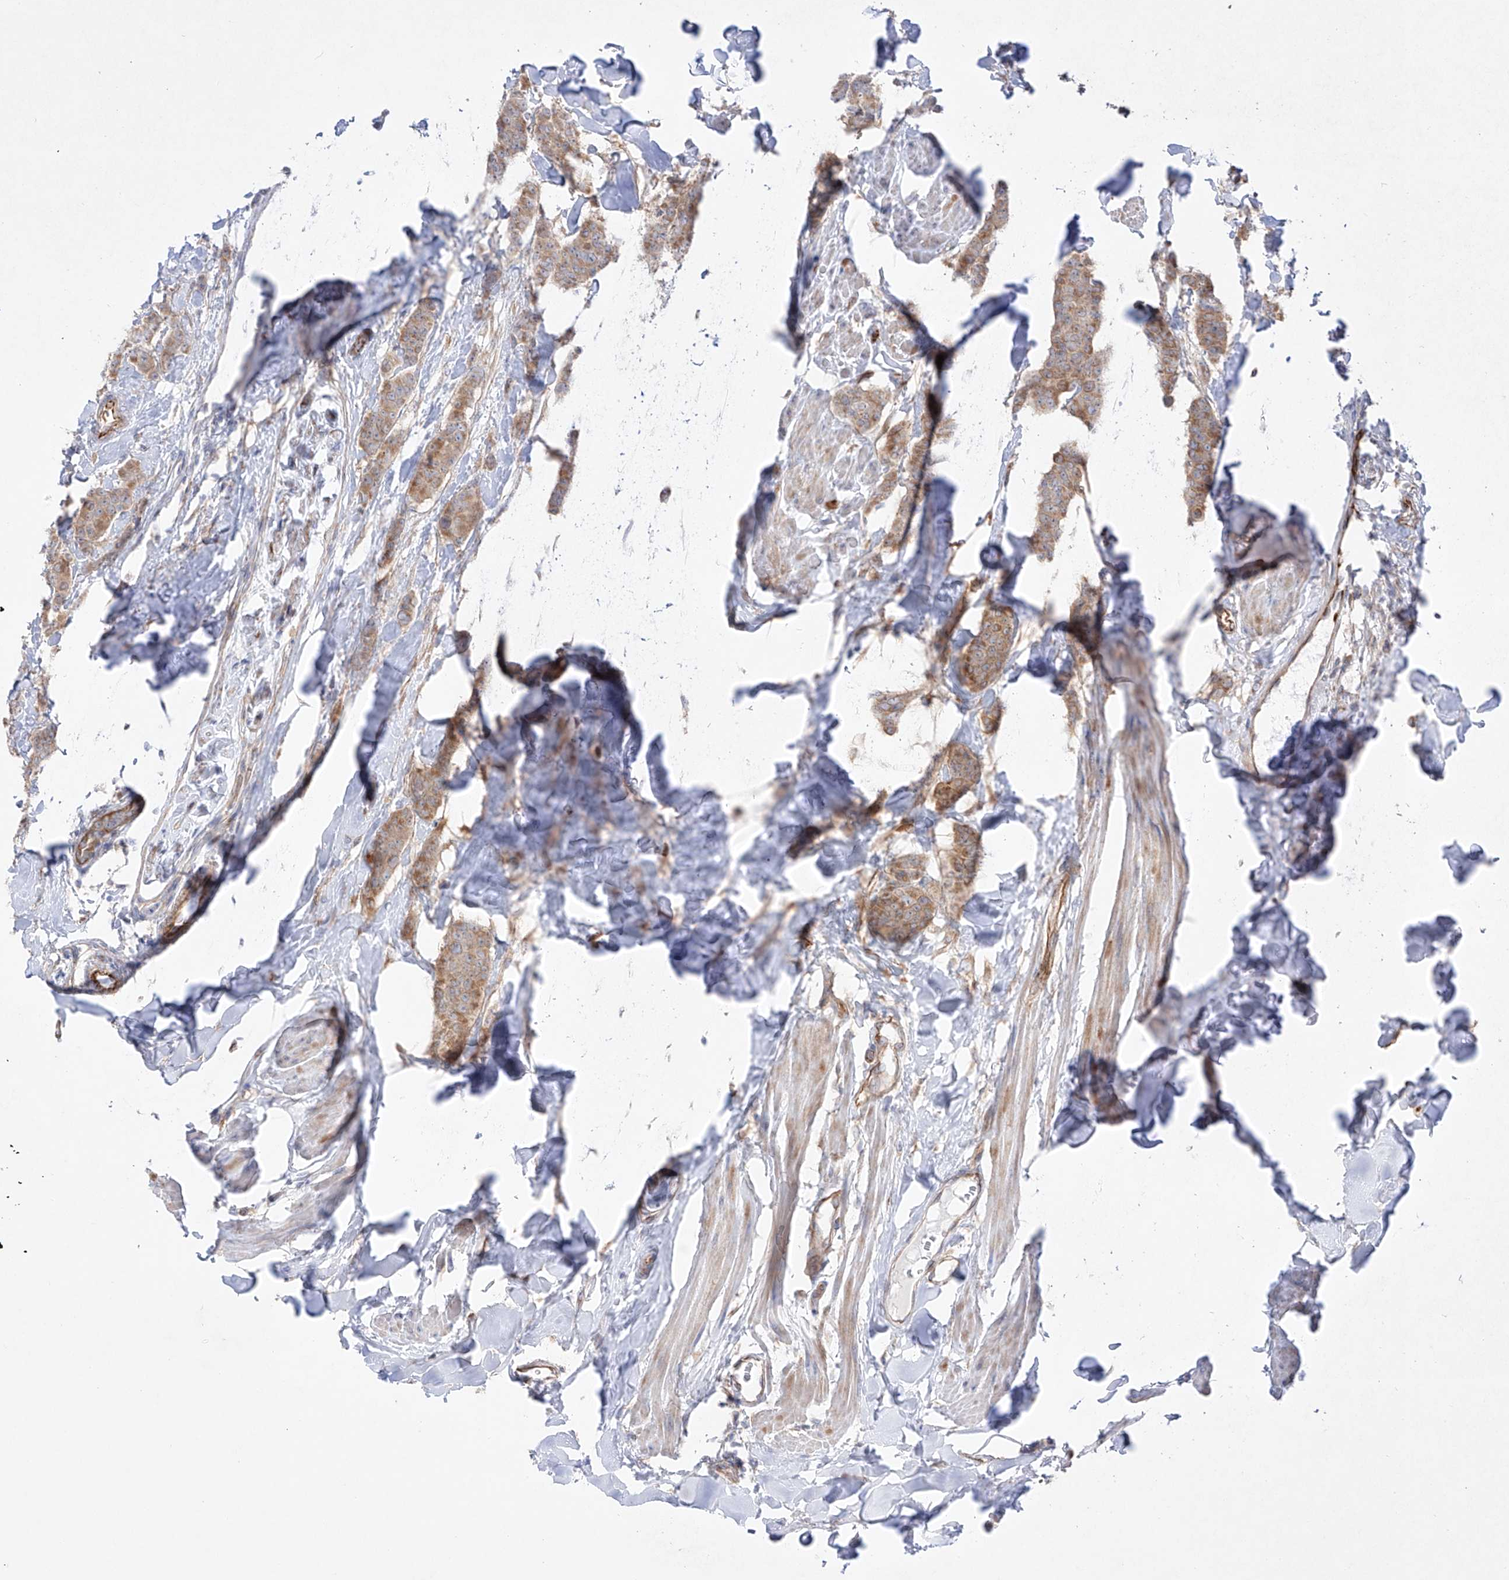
{"staining": {"intensity": "moderate", "quantity": "25%-75%", "location": "cytoplasmic/membranous"}, "tissue": "breast cancer", "cell_type": "Tumor cells", "image_type": "cancer", "snomed": [{"axis": "morphology", "description": "Duct carcinoma"}, {"axis": "topography", "description": "Breast"}], "caption": "Moderate cytoplasmic/membranous positivity is appreciated in about 25%-75% of tumor cells in breast cancer (infiltrating ductal carcinoma).", "gene": "YKT6", "patient": {"sex": "female", "age": 40}}